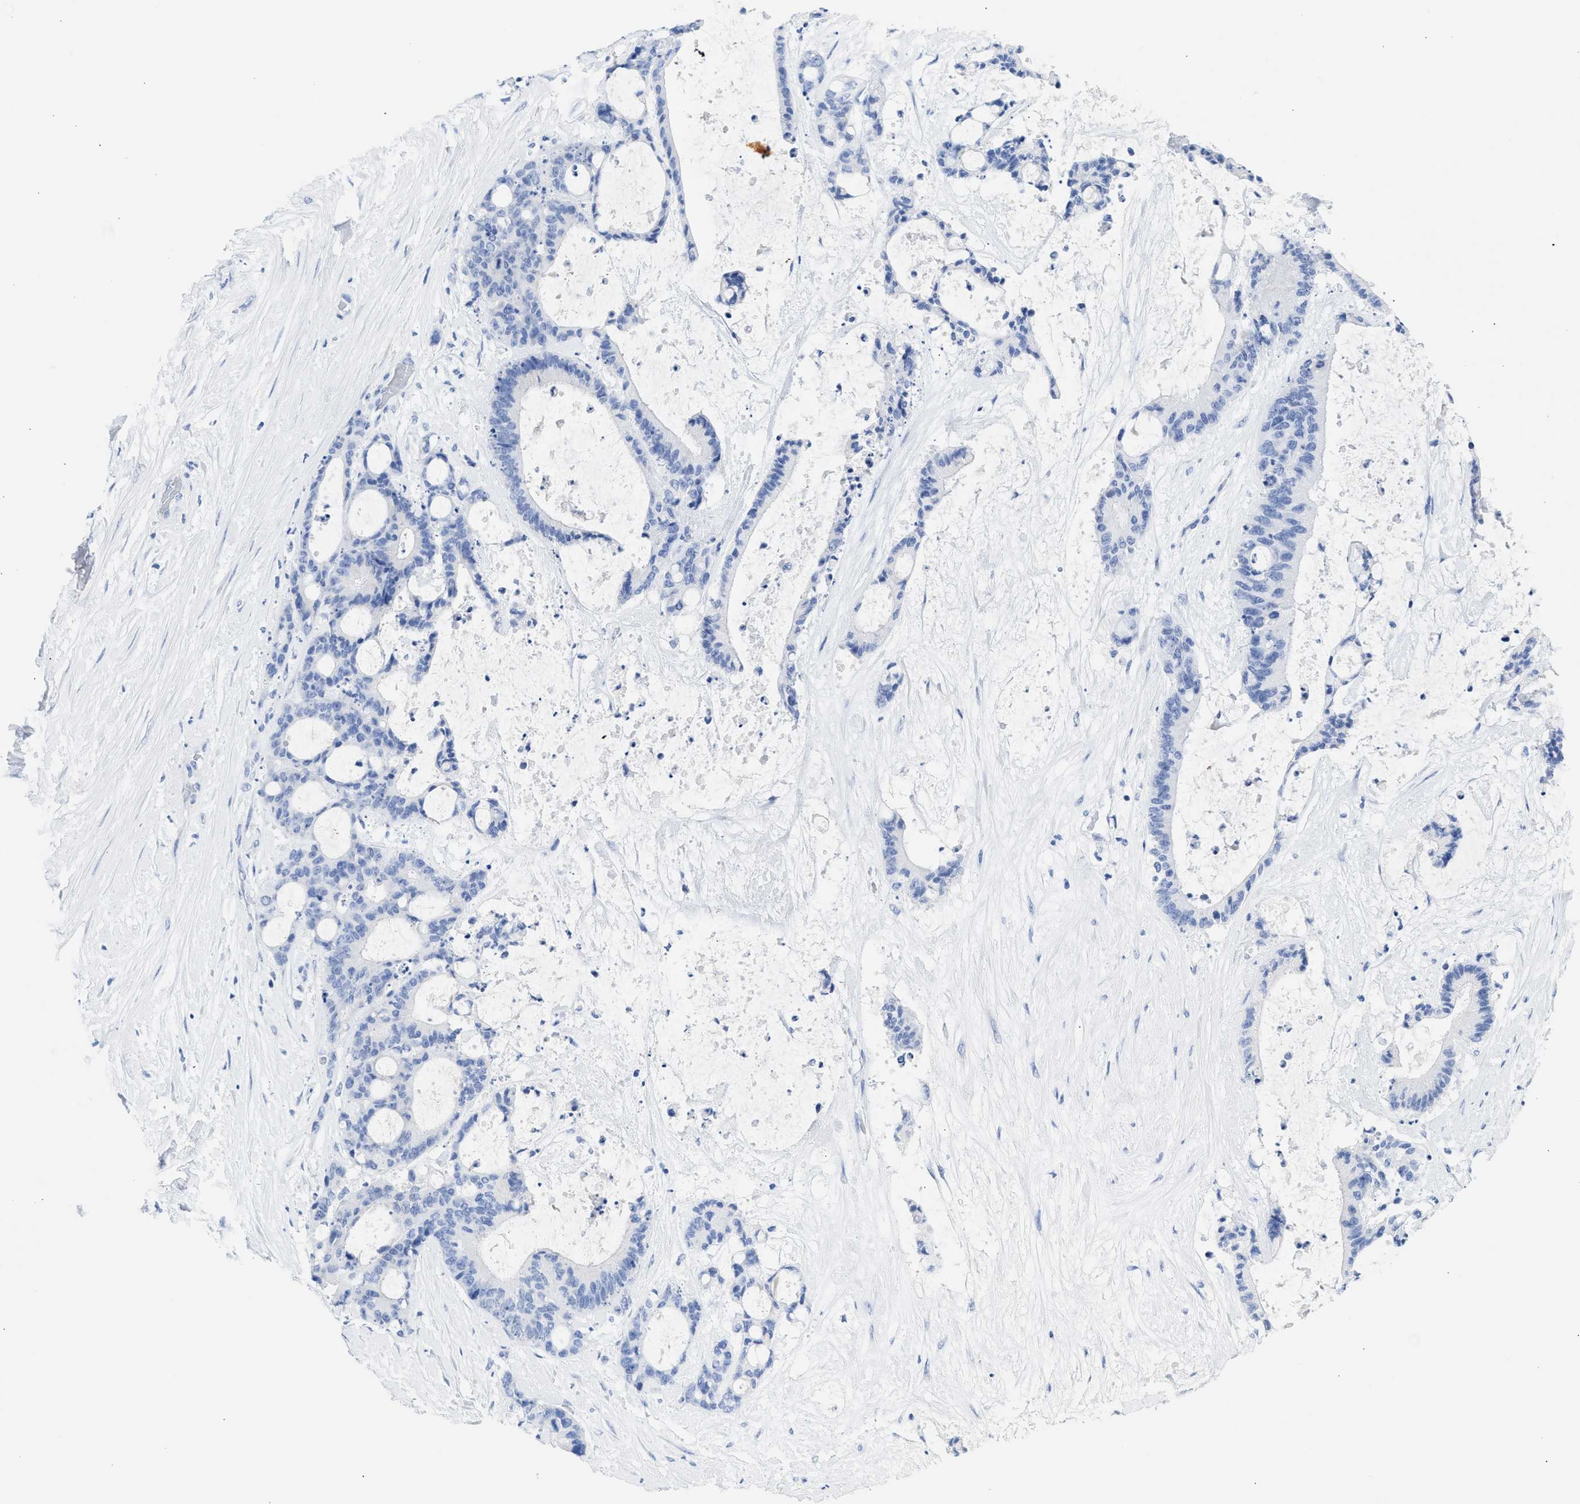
{"staining": {"intensity": "negative", "quantity": "none", "location": "none"}, "tissue": "liver cancer", "cell_type": "Tumor cells", "image_type": "cancer", "snomed": [{"axis": "morphology", "description": "Cholangiocarcinoma"}, {"axis": "topography", "description": "Liver"}], "caption": "This is a histopathology image of immunohistochemistry (IHC) staining of liver cholangiocarcinoma, which shows no positivity in tumor cells.", "gene": "NCAM1", "patient": {"sex": "female", "age": 73}}